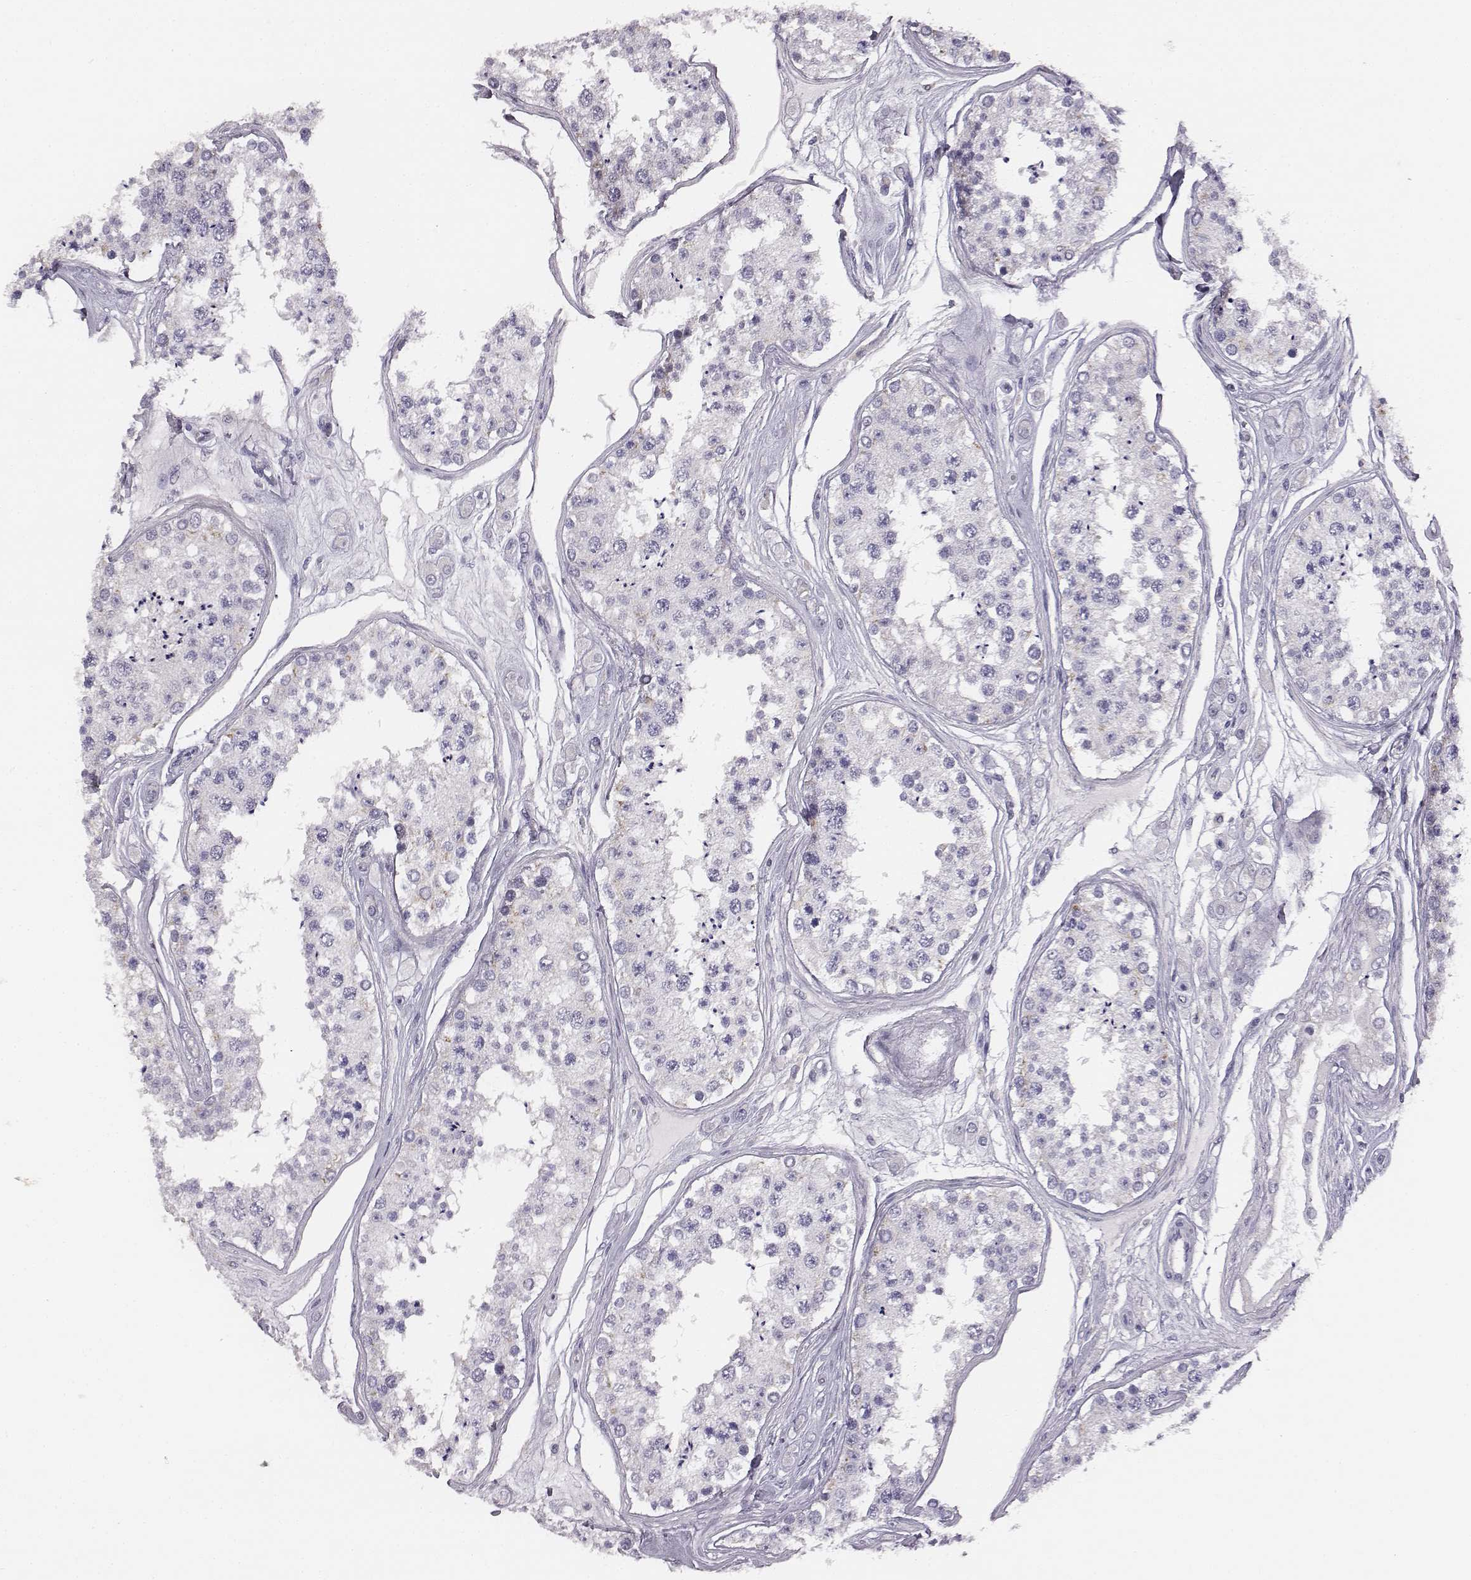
{"staining": {"intensity": "negative", "quantity": "none", "location": "none"}, "tissue": "testis", "cell_type": "Cells in seminiferous ducts", "image_type": "normal", "snomed": [{"axis": "morphology", "description": "Normal tissue, NOS"}, {"axis": "topography", "description": "Testis"}], "caption": "IHC photomicrograph of unremarkable testis: testis stained with DAB (3,3'-diaminobenzidine) displays no significant protein staining in cells in seminiferous ducts.", "gene": "ADAM7", "patient": {"sex": "male", "age": 25}}